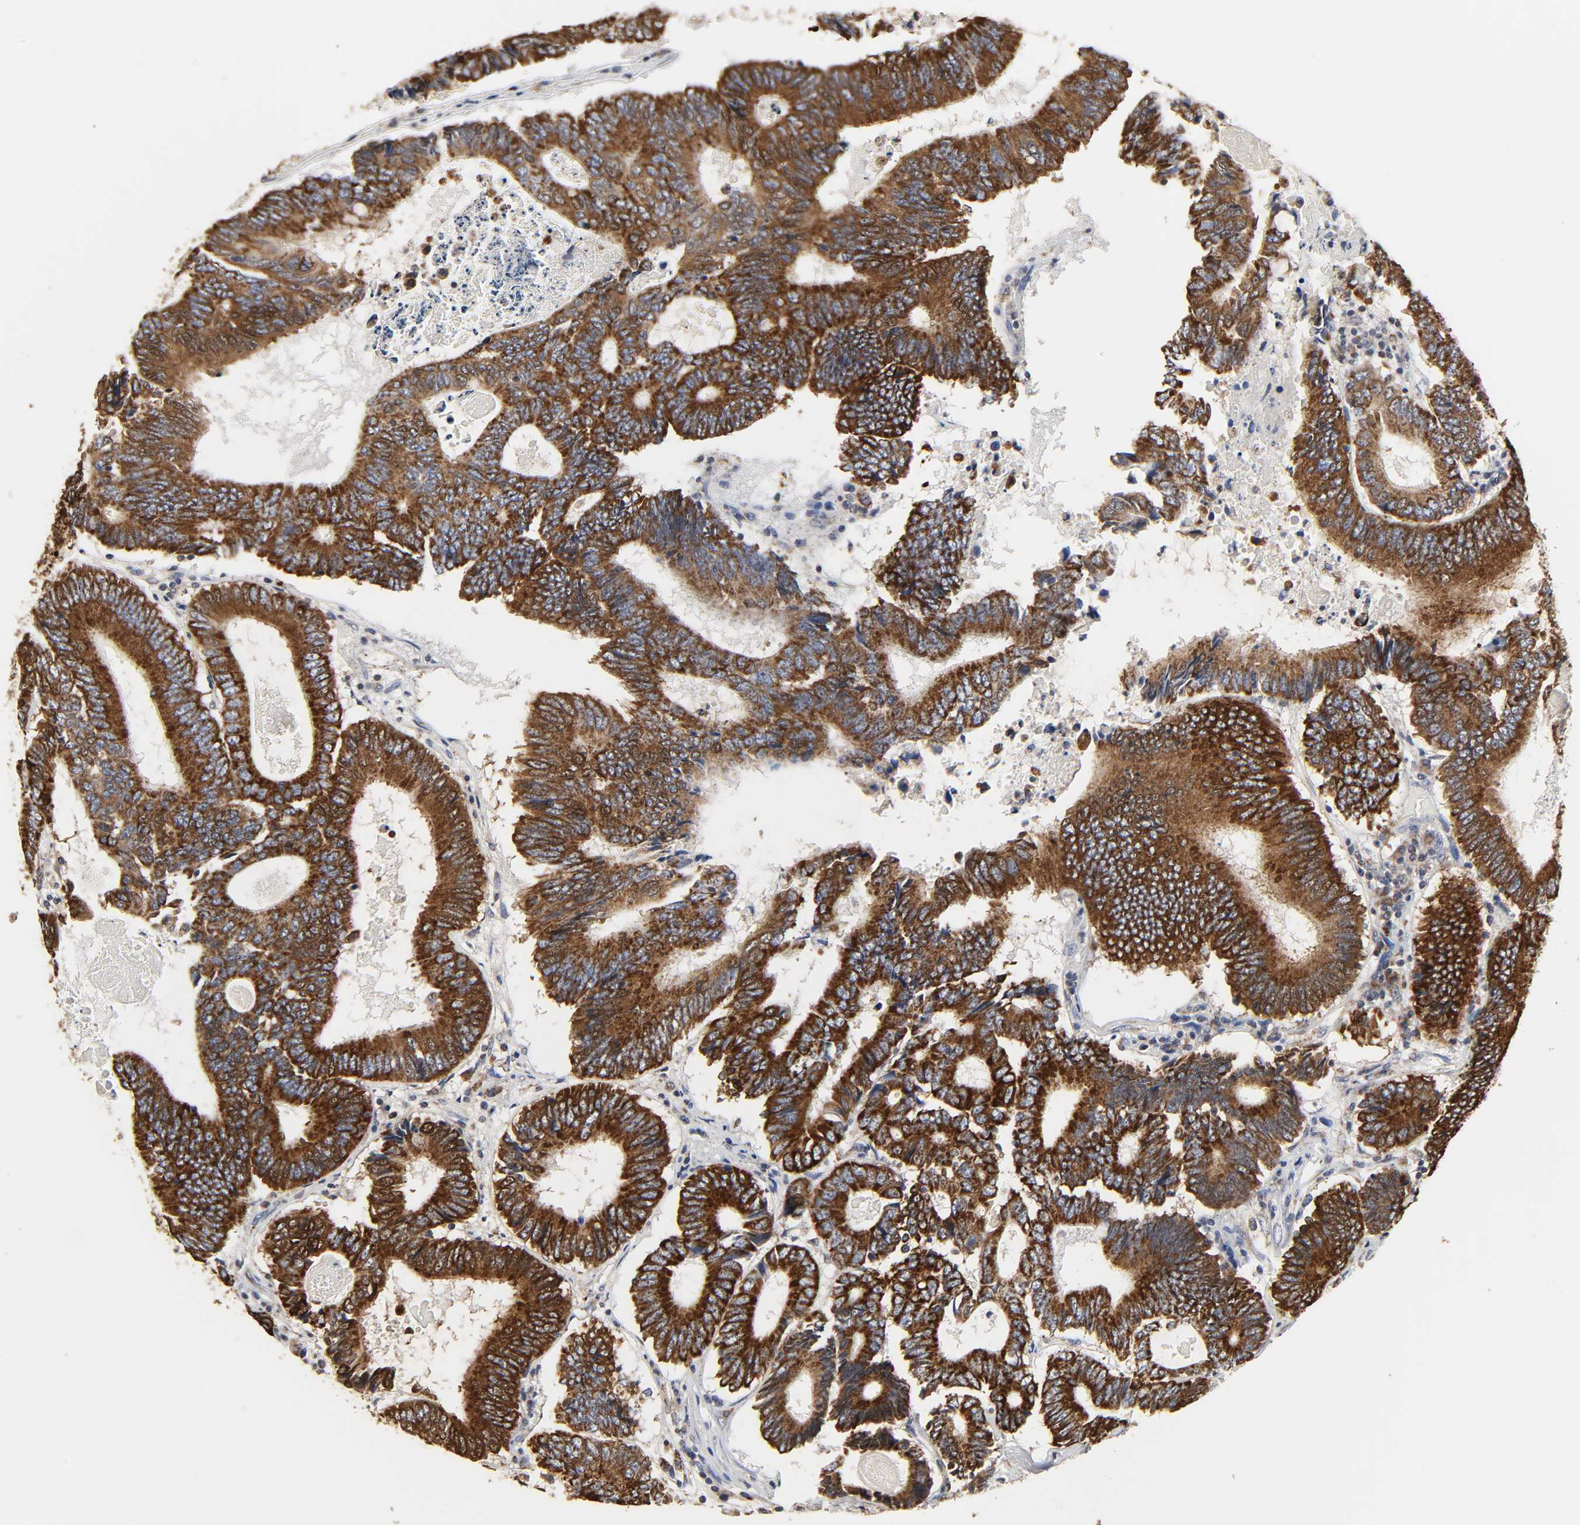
{"staining": {"intensity": "strong", "quantity": ">75%", "location": "cytoplasmic/membranous"}, "tissue": "colorectal cancer", "cell_type": "Tumor cells", "image_type": "cancer", "snomed": [{"axis": "morphology", "description": "Adenocarcinoma, NOS"}, {"axis": "topography", "description": "Colon"}], "caption": "Approximately >75% of tumor cells in adenocarcinoma (colorectal) display strong cytoplasmic/membranous protein positivity as visualized by brown immunohistochemical staining.", "gene": "COX6B1", "patient": {"sex": "female", "age": 78}}